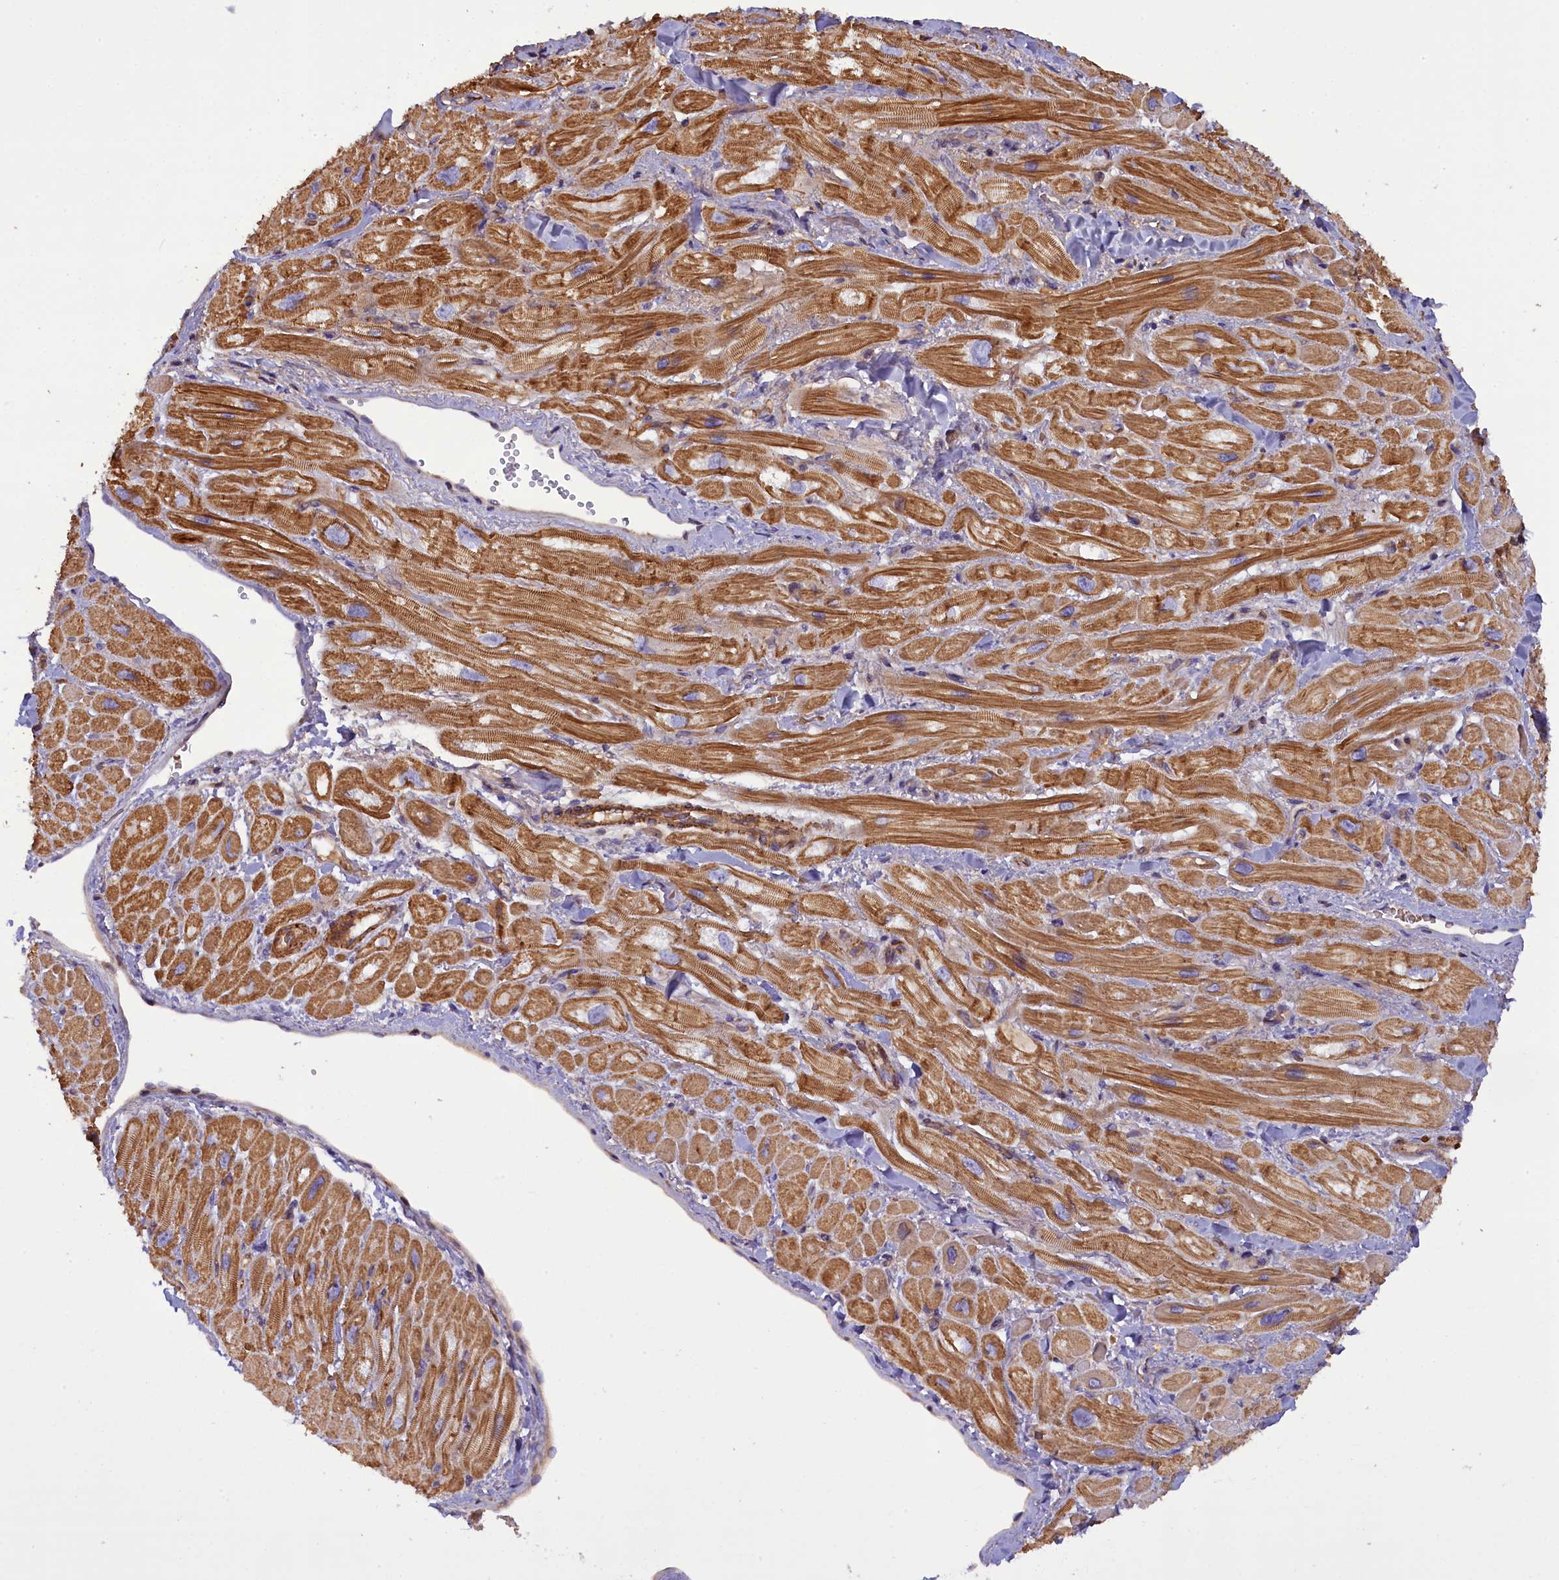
{"staining": {"intensity": "moderate", "quantity": ">75%", "location": "cytoplasmic/membranous"}, "tissue": "heart muscle", "cell_type": "Cardiomyocytes", "image_type": "normal", "snomed": [{"axis": "morphology", "description": "Normal tissue, NOS"}, {"axis": "topography", "description": "Heart"}], "caption": "The histopathology image exhibits a brown stain indicating the presence of a protein in the cytoplasmic/membranous of cardiomyocytes in heart muscle.", "gene": "FUZ", "patient": {"sex": "male", "age": 65}}